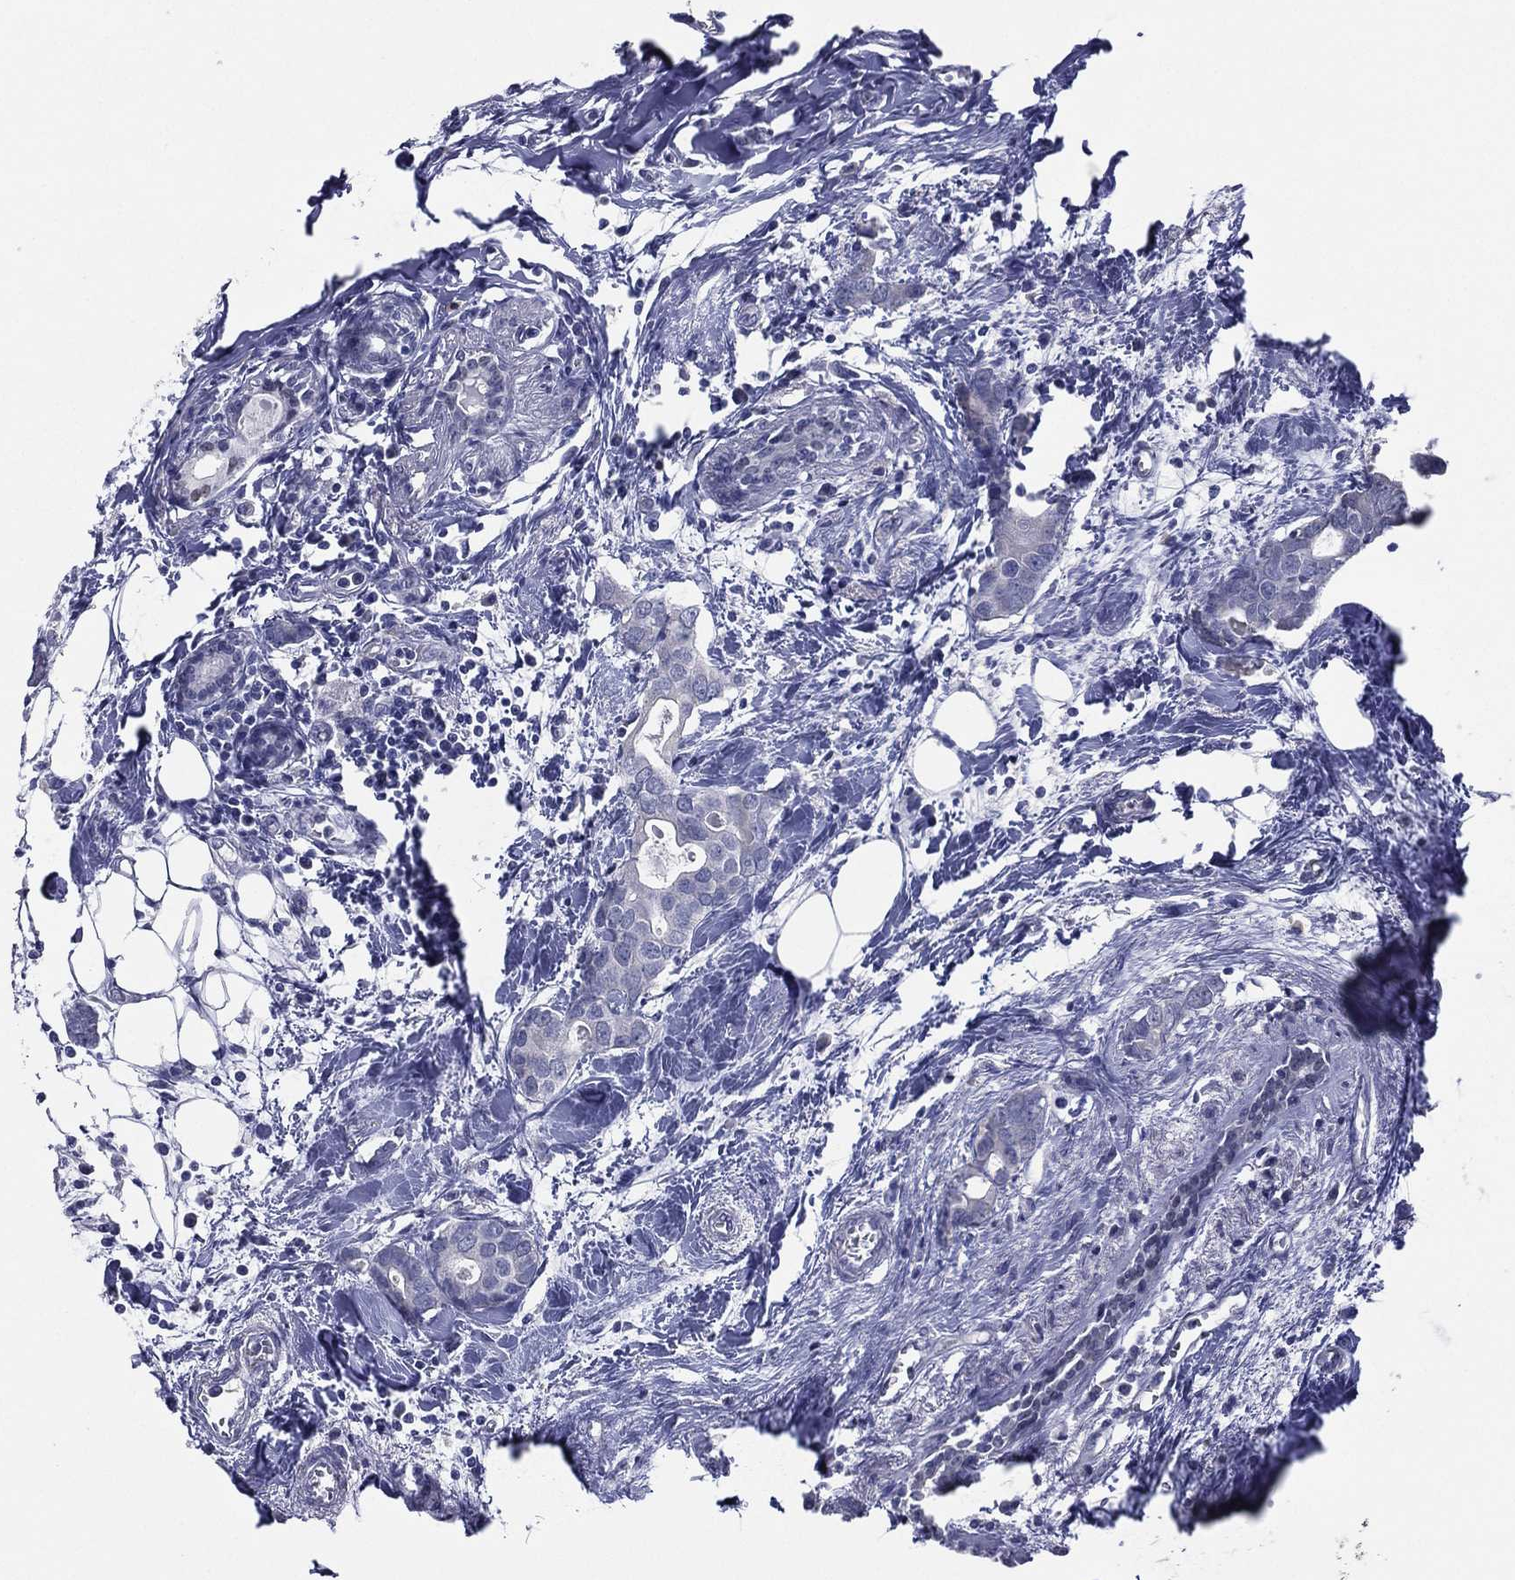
{"staining": {"intensity": "negative", "quantity": "none", "location": "none"}, "tissue": "breast cancer", "cell_type": "Tumor cells", "image_type": "cancer", "snomed": [{"axis": "morphology", "description": "Duct carcinoma"}, {"axis": "topography", "description": "Breast"}], "caption": "Immunohistochemistry (IHC) of breast cancer (intraductal carcinoma) reveals no expression in tumor cells.", "gene": "TFAP2A", "patient": {"sex": "female", "age": 83}}